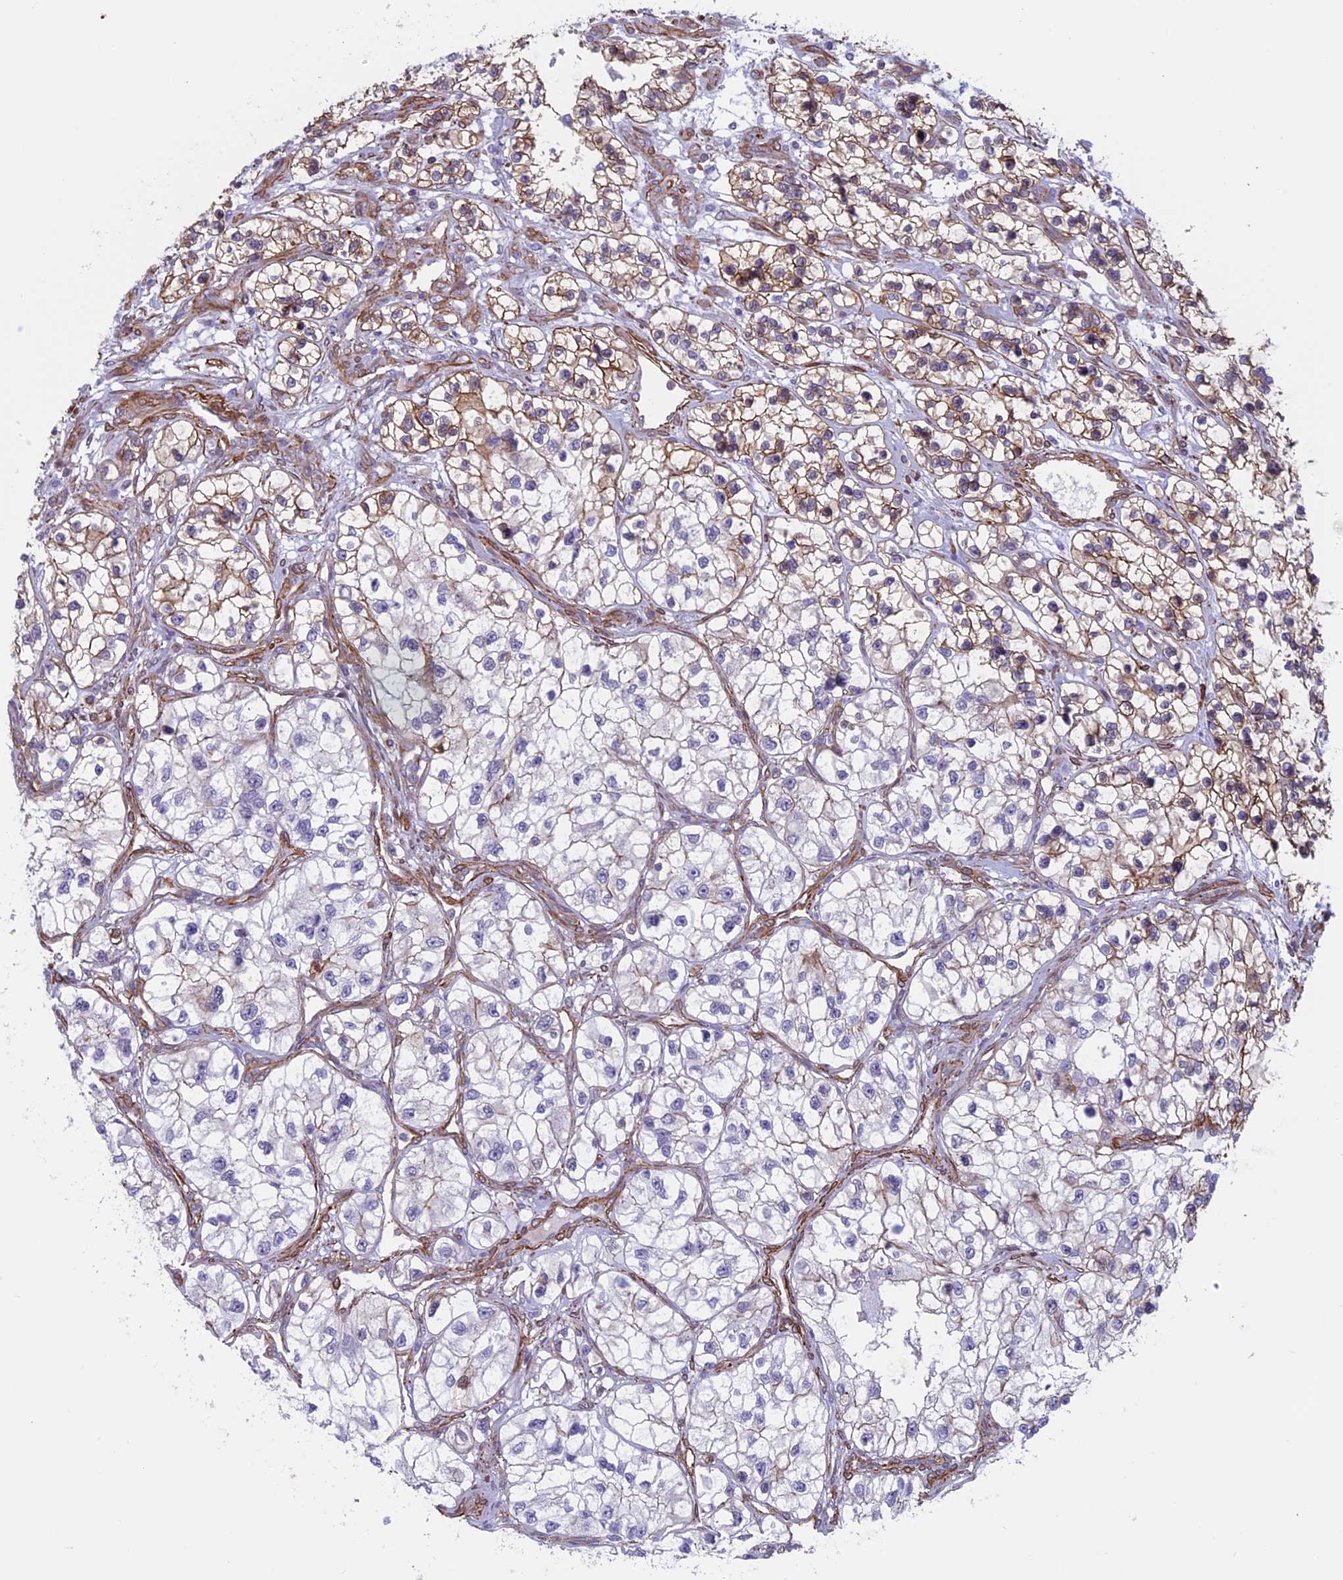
{"staining": {"intensity": "moderate", "quantity": "25%-75%", "location": "cytoplasmic/membranous"}, "tissue": "renal cancer", "cell_type": "Tumor cells", "image_type": "cancer", "snomed": [{"axis": "morphology", "description": "Adenocarcinoma, NOS"}, {"axis": "topography", "description": "Kidney"}], "caption": "The photomicrograph reveals immunohistochemical staining of renal cancer. There is moderate cytoplasmic/membranous positivity is appreciated in about 25%-75% of tumor cells. (Stains: DAB (3,3'-diaminobenzidine) in brown, nuclei in blue, Microscopy: brightfield microscopy at high magnification).", "gene": "ANGPTL2", "patient": {"sex": "female", "age": 57}}